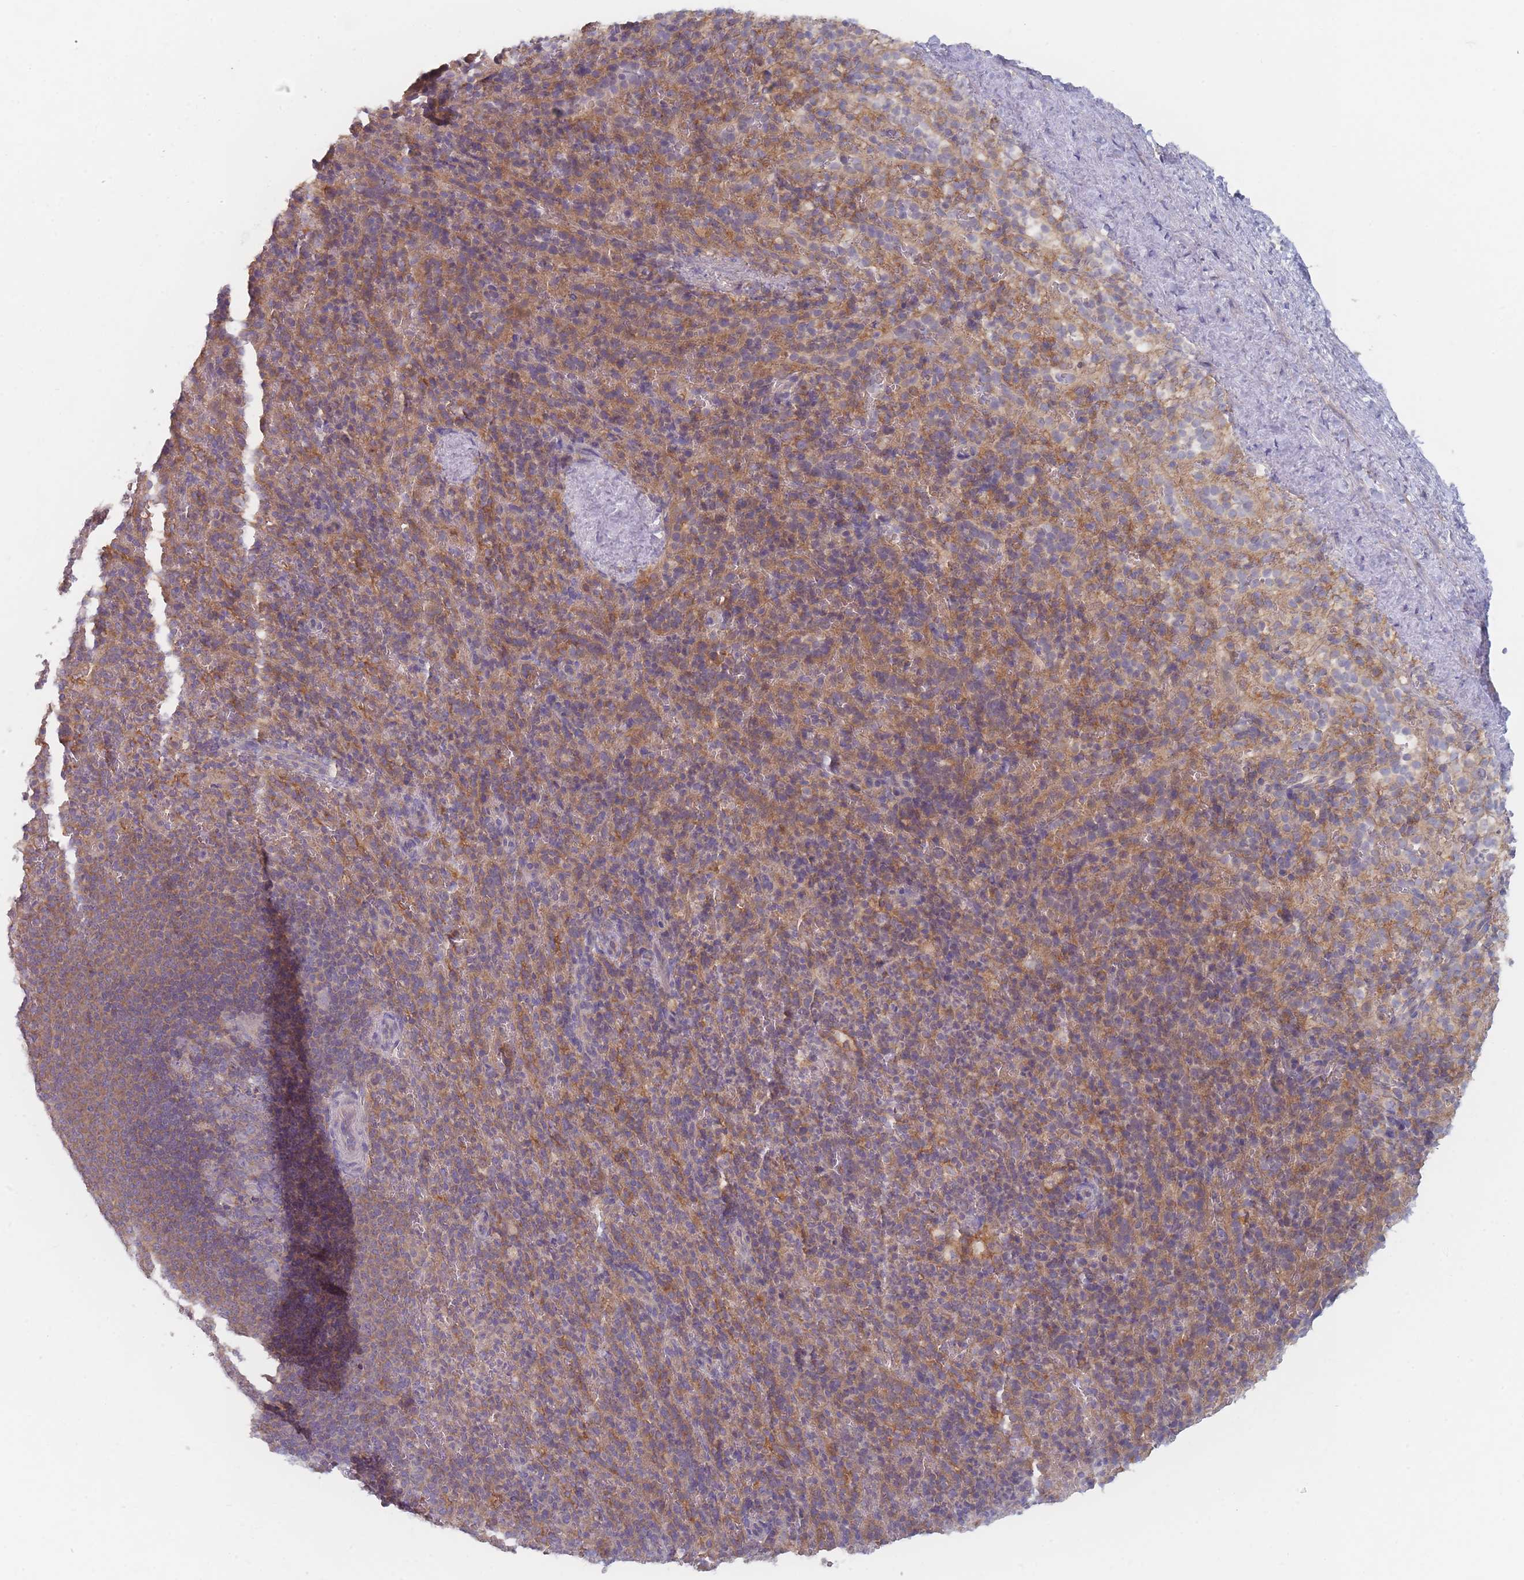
{"staining": {"intensity": "weak", "quantity": "<25%", "location": "cytoplasmic/membranous"}, "tissue": "spleen", "cell_type": "Cells in red pulp", "image_type": "normal", "snomed": [{"axis": "morphology", "description": "Normal tissue, NOS"}, {"axis": "topography", "description": "Spleen"}], "caption": "Spleen stained for a protein using immunohistochemistry (IHC) displays no staining cells in red pulp.", "gene": "EFCC1", "patient": {"sex": "female", "age": 21}}